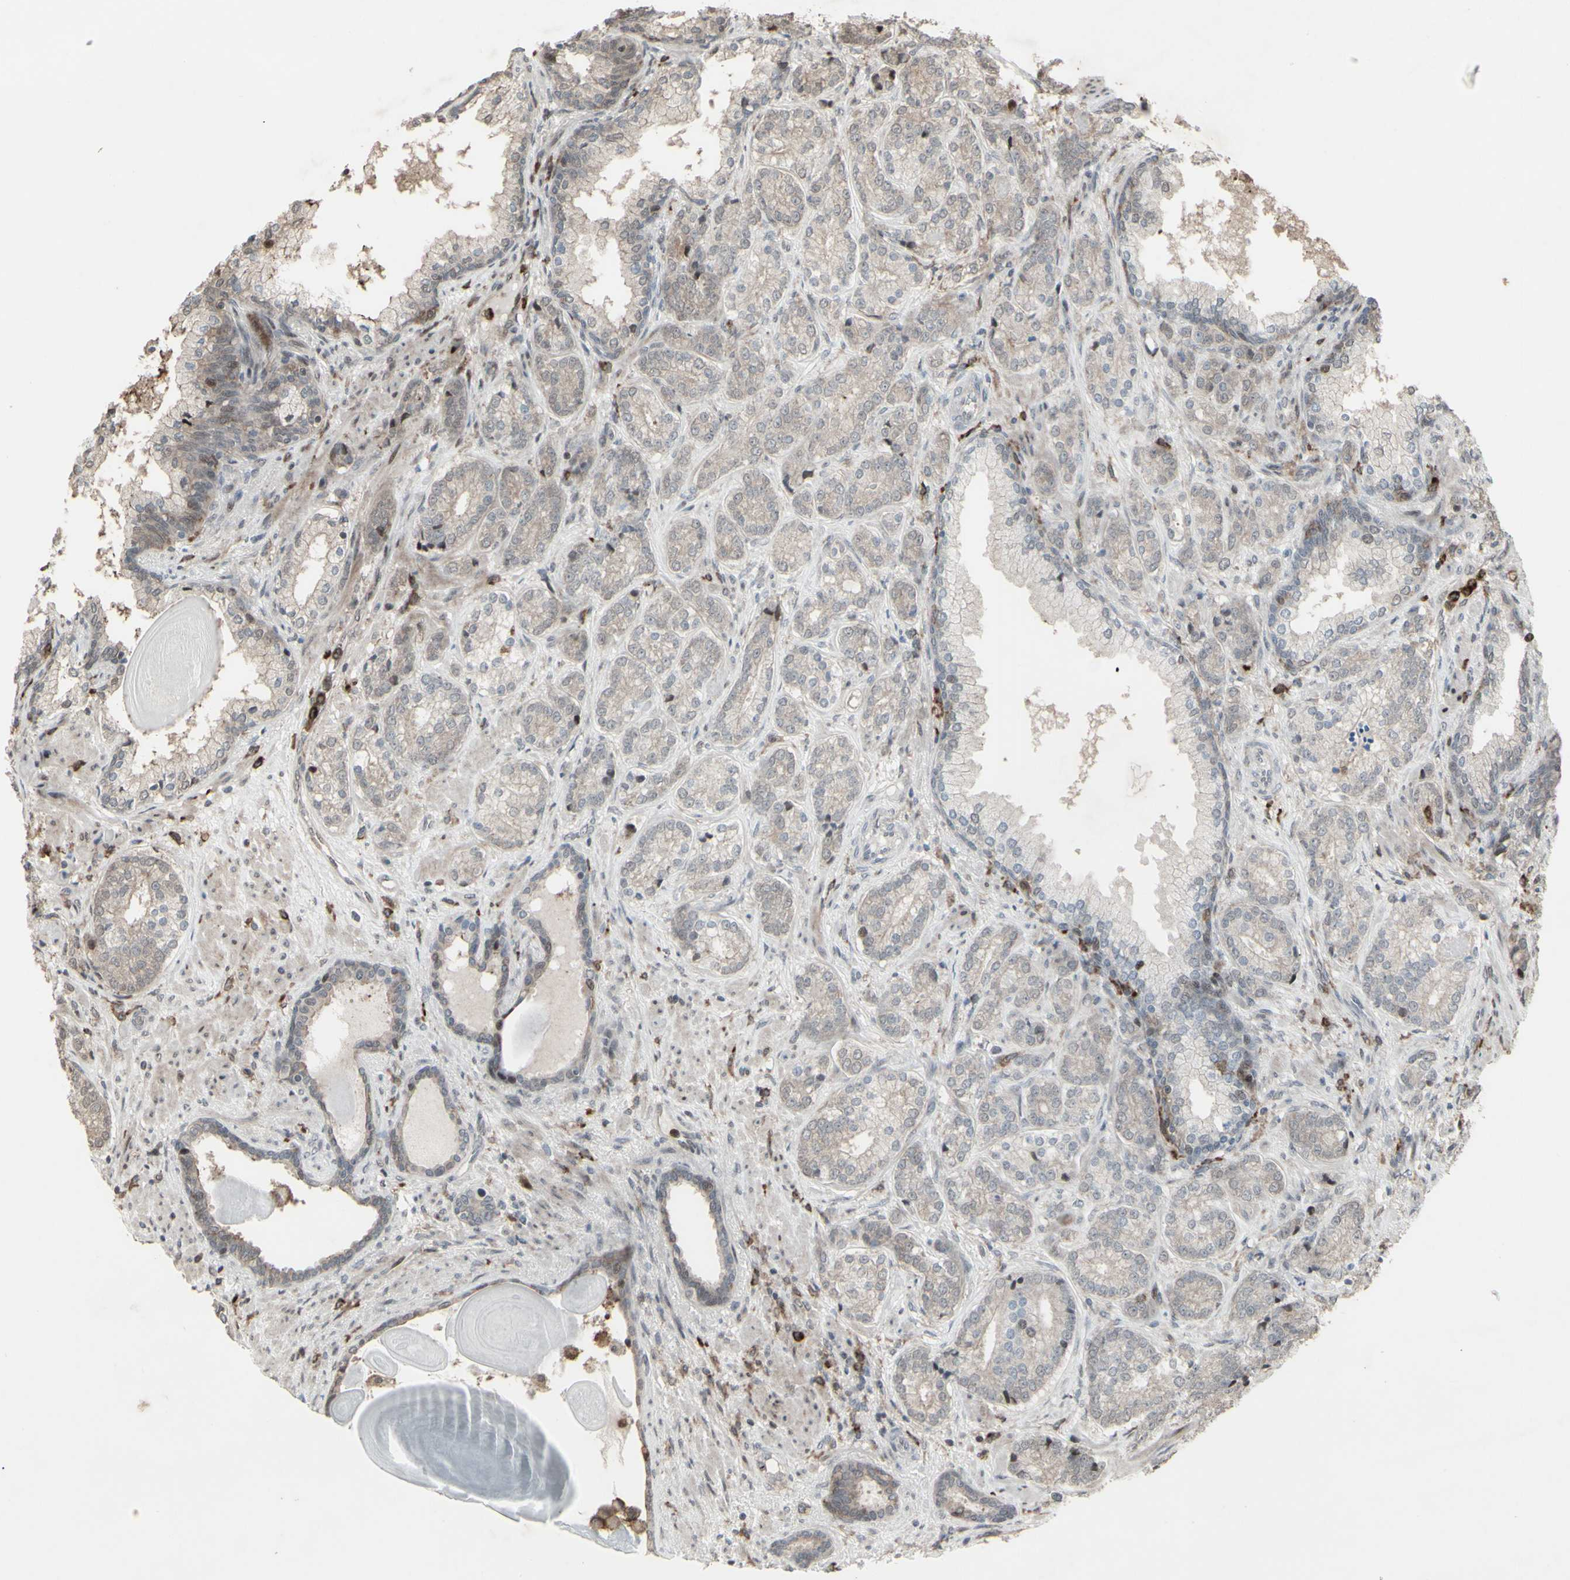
{"staining": {"intensity": "weak", "quantity": ">75%", "location": "cytoplasmic/membranous"}, "tissue": "prostate cancer", "cell_type": "Tumor cells", "image_type": "cancer", "snomed": [{"axis": "morphology", "description": "Adenocarcinoma, High grade"}, {"axis": "topography", "description": "Prostate"}], "caption": "IHC histopathology image of neoplastic tissue: prostate cancer stained using immunohistochemistry exhibits low levels of weak protein expression localized specifically in the cytoplasmic/membranous of tumor cells, appearing as a cytoplasmic/membranous brown color.", "gene": "CD33", "patient": {"sex": "male", "age": 61}}